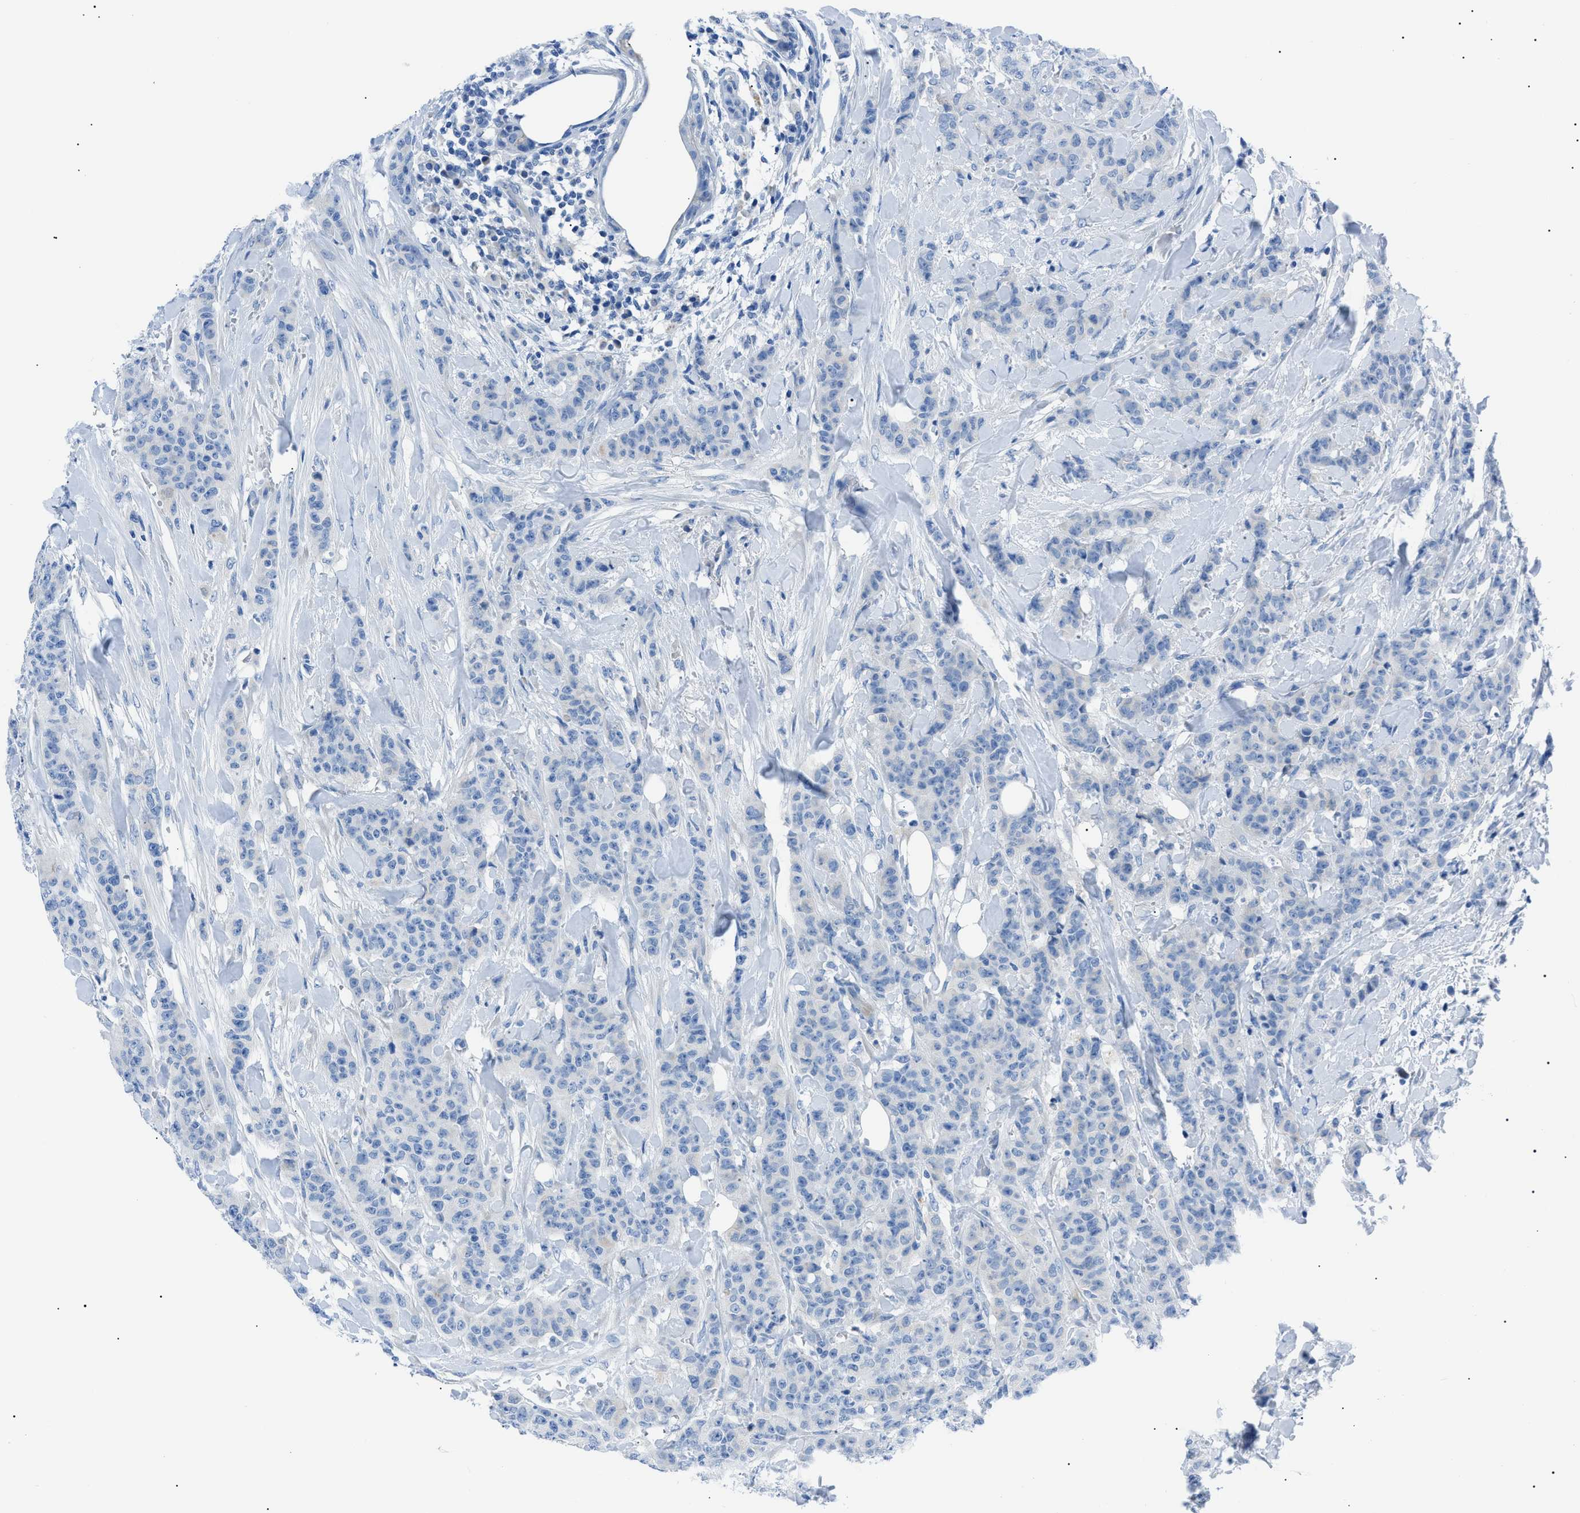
{"staining": {"intensity": "negative", "quantity": "none", "location": "none"}, "tissue": "breast cancer", "cell_type": "Tumor cells", "image_type": "cancer", "snomed": [{"axis": "morphology", "description": "Normal tissue, NOS"}, {"axis": "morphology", "description": "Duct carcinoma"}, {"axis": "topography", "description": "Breast"}], "caption": "Immunohistochemistry of intraductal carcinoma (breast) shows no staining in tumor cells. Brightfield microscopy of immunohistochemistry stained with DAB (brown) and hematoxylin (blue), captured at high magnification.", "gene": "ZDHHC24", "patient": {"sex": "female", "age": 40}}